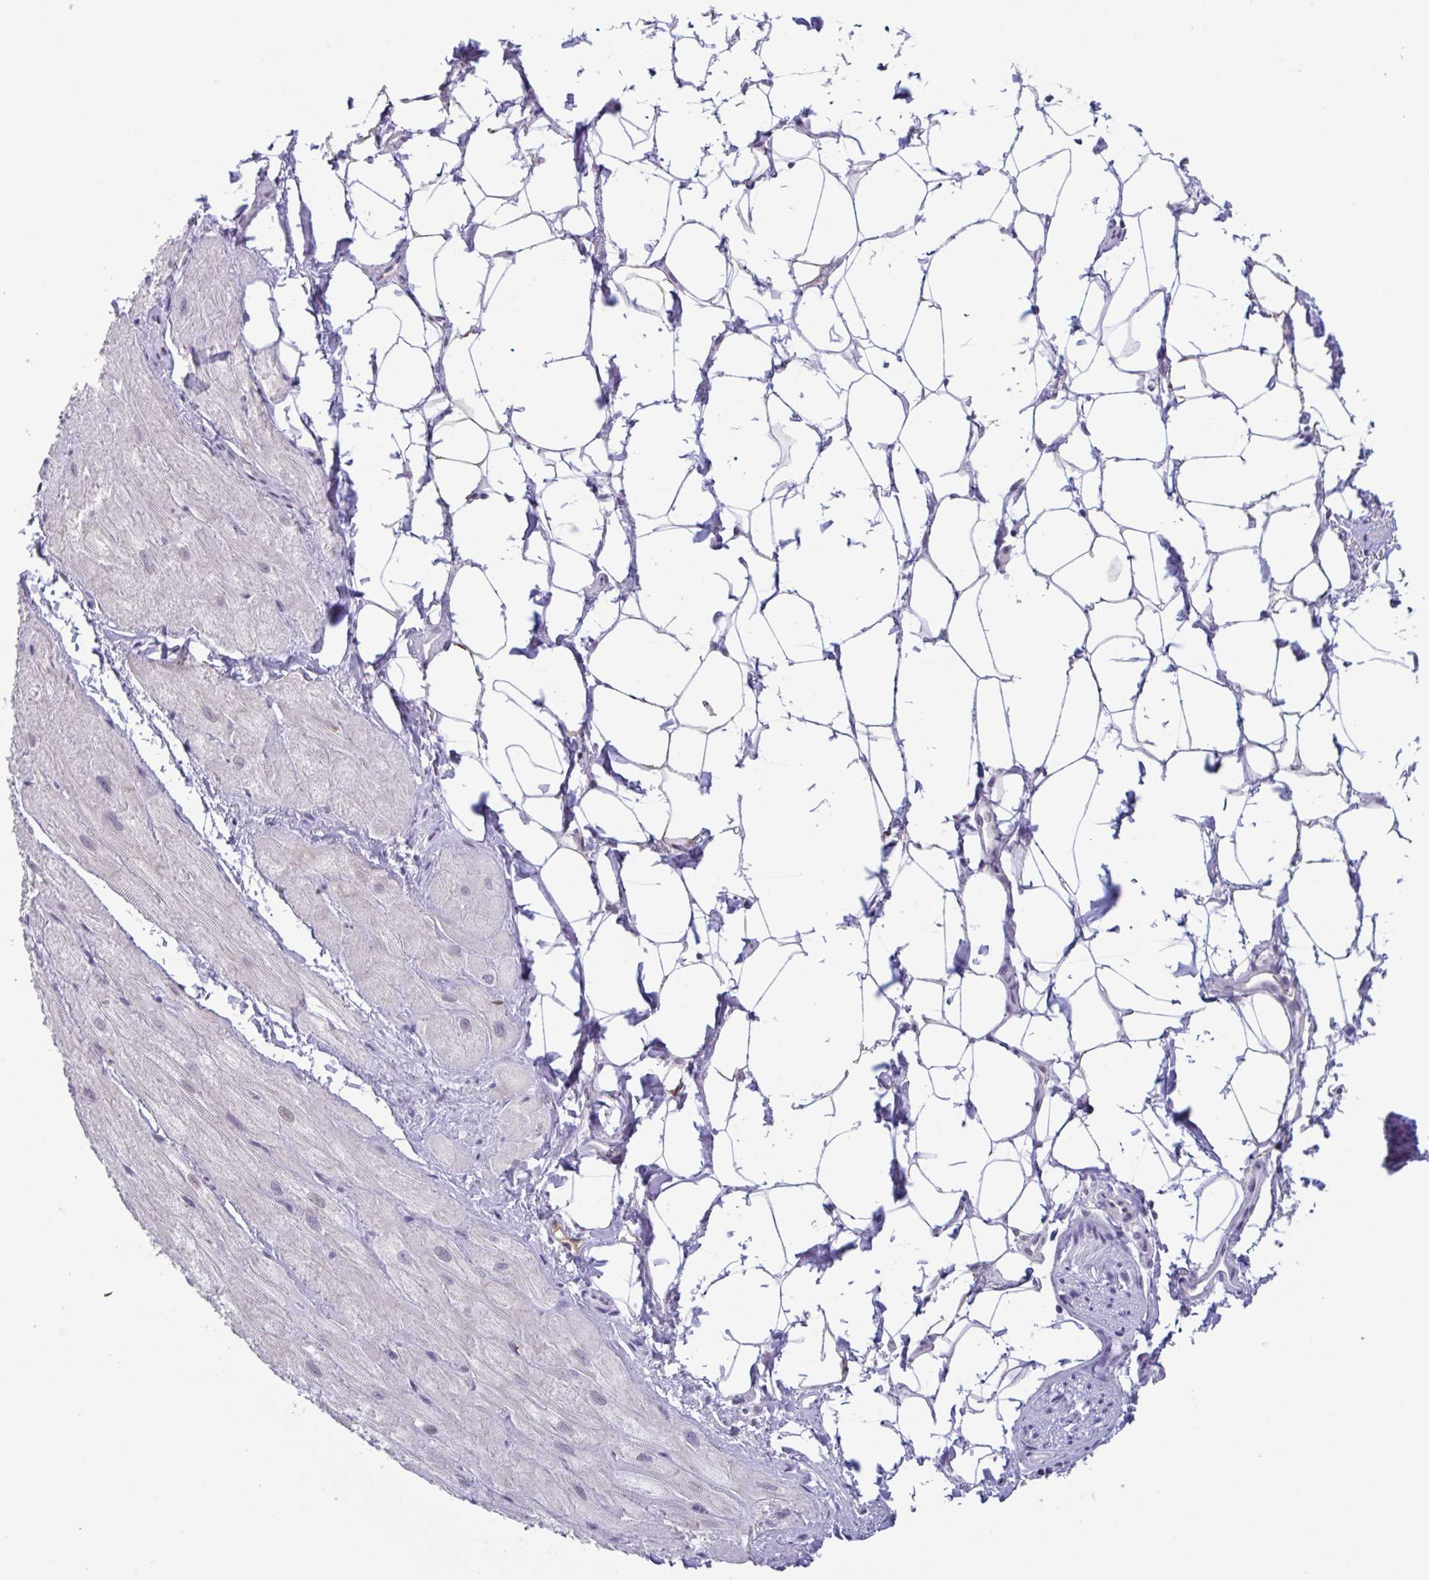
{"staining": {"intensity": "moderate", "quantity": "<25%", "location": "cytoplasmic/membranous,nuclear"}, "tissue": "heart muscle", "cell_type": "Cardiomyocytes", "image_type": "normal", "snomed": [{"axis": "morphology", "description": "Normal tissue, NOS"}, {"axis": "topography", "description": "Heart"}], "caption": "Immunohistochemistry (IHC) staining of normal heart muscle, which shows low levels of moderate cytoplasmic/membranous,nuclear staining in about <25% of cardiomyocytes indicating moderate cytoplasmic/membranous,nuclear protein staining. The staining was performed using DAB (3,3'-diaminobenzidine) (brown) for protein detection and nuclei were counterstained in hematoxylin (blue).", "gene": "PLG", "patient": {"sex": "male", "age": 62}}